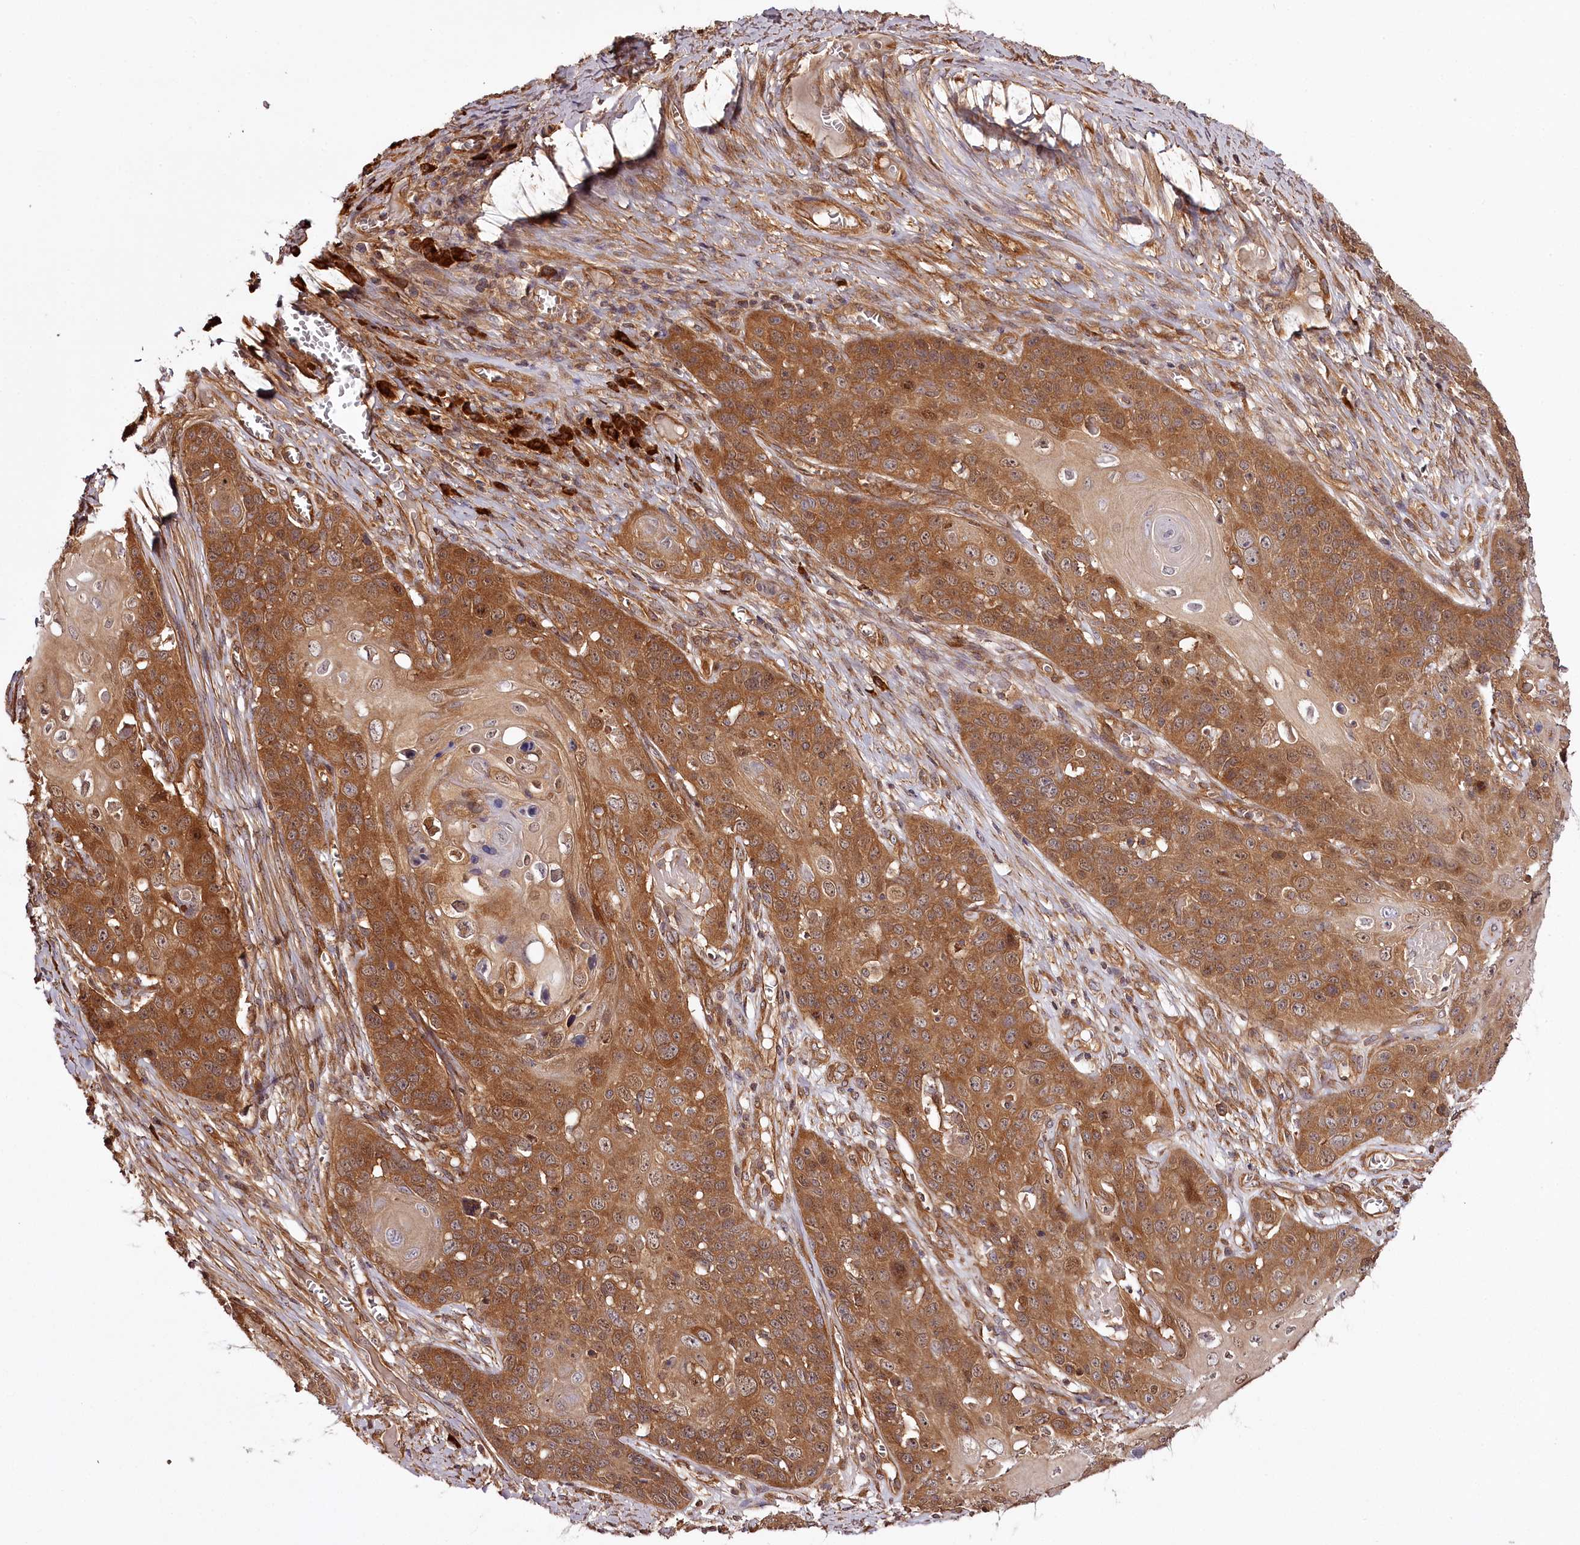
{"staining": {"intensity": "moderate", "quantity": ">75%", "location": "cytoplasmic/membranous,nuclear"}, "tissue": "skin cancer", "cell_type": "Tumor cells", "image_type": "cancer", "snomed": [{"axis": "morphology", "description": "Squamous cell carcinoma, NOS"}, {"axis": "topography", "description": "Skin"}], "caption": "Human skin cancer stained with a brown dye displays moderate cytoplasmic/membranous and nuclear positive positivity in about >75% of tumor cells.", "gene": "TARS1", "patient": {"sex": "male", "age": 55}}